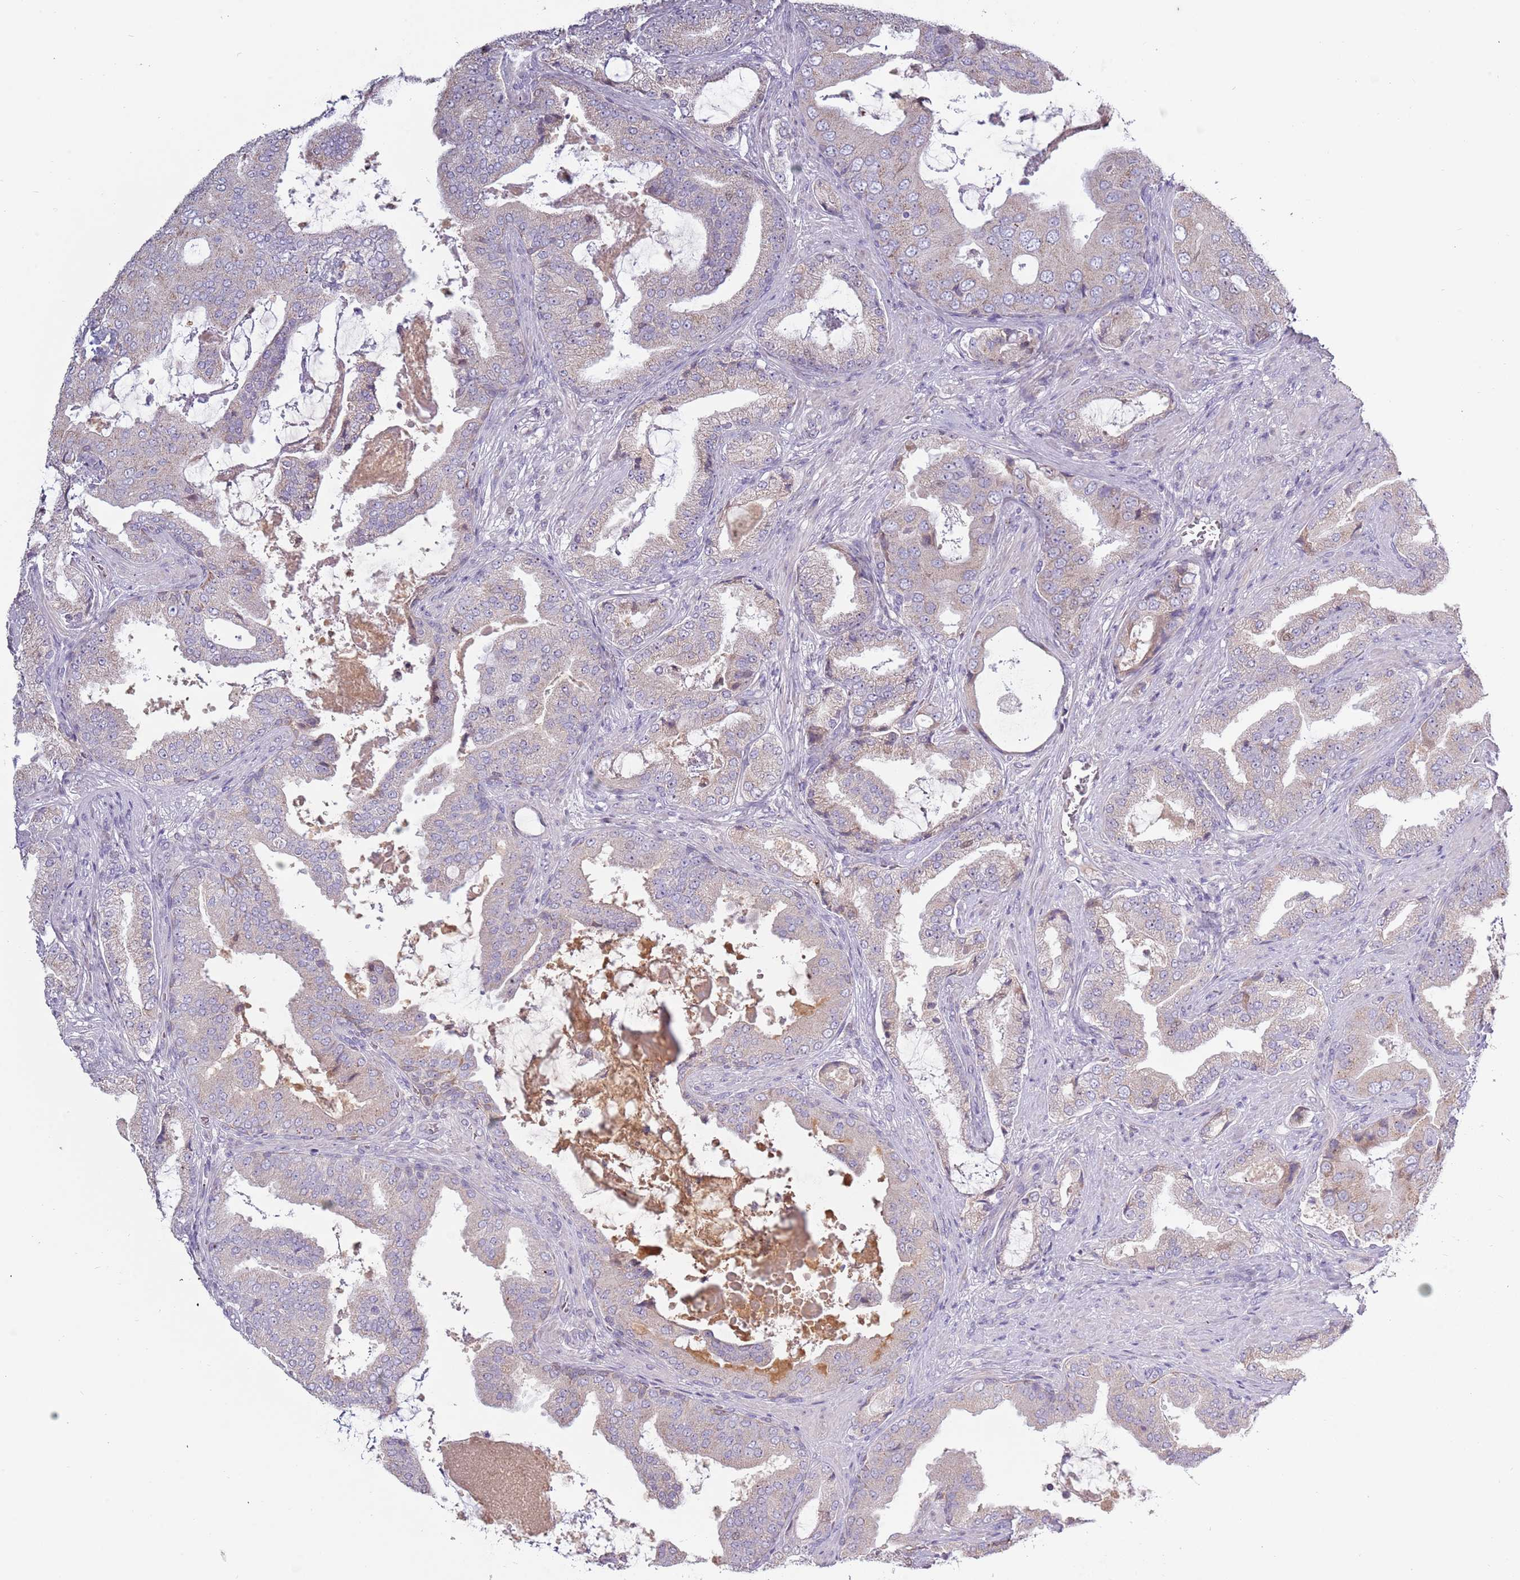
{"staining": {"intensity": "weak", "quantity": "<25%", "location": "cytoplasmic/membranous"}, "tissue": "prostate cancer", "cell_type": "Tumor cells", "image_type": "cancer", "snomed": [{"axis": "morphology", "description": "Adenocarcinoma, High grade"}, {"axis": "topography", "description": "Prostate"}], "caption": "Histopathology image shows no protein positivity in tumor cells of prostate high-grade adenocarcinoma tissue. (Stains: DAB (3,3'-diaminobenzidine) immunohistochemistry with hematoxylin counter stain, Microscopy: brightfield microscopy at high magnification).", "gene": "SYS1", "patient": {"sex": "male", "age": 68}}